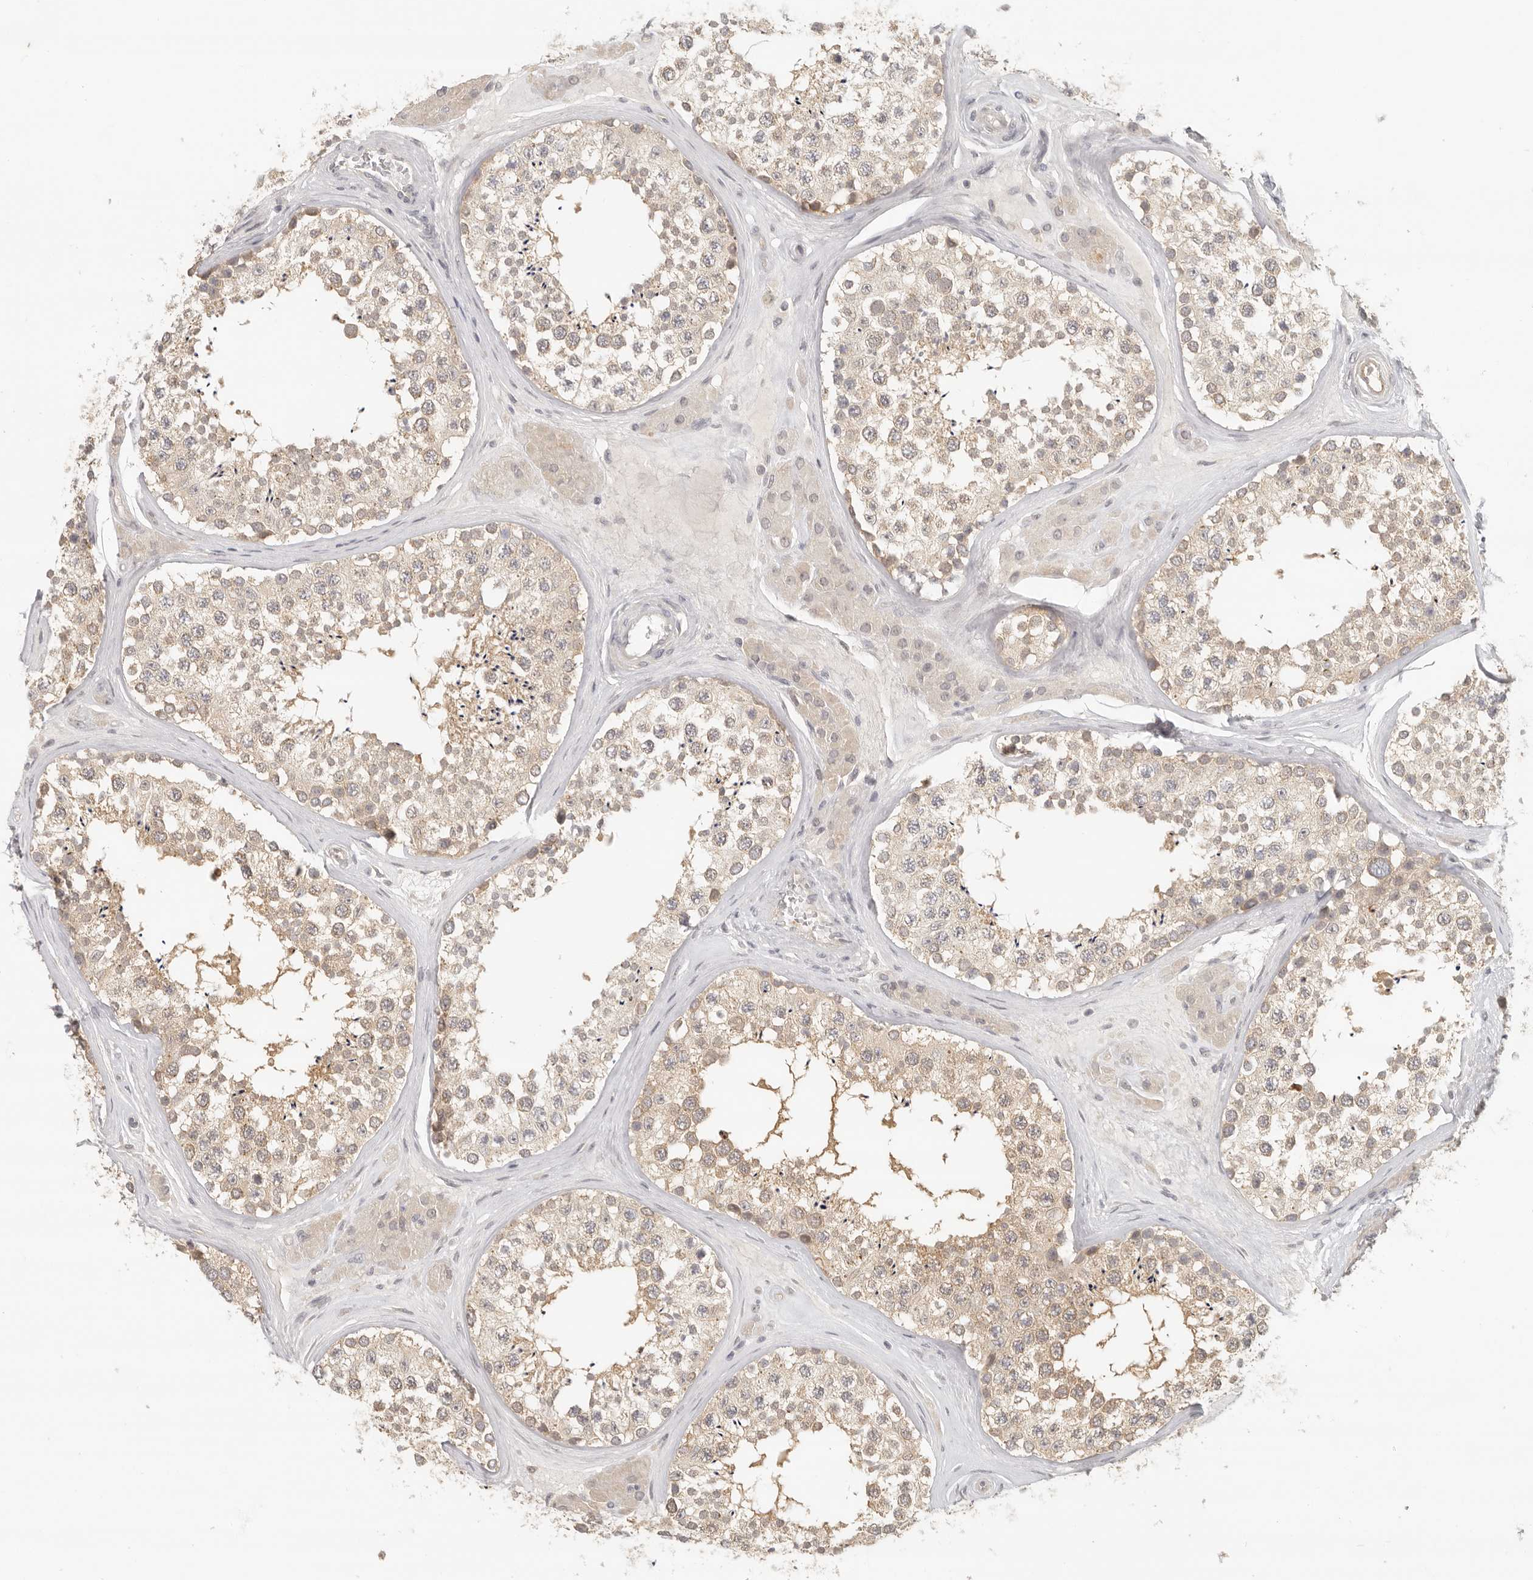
{"staining": {"intensity": "weak", "quantity": ">75%", "location": "cytoplasmic/membranous"}, "tissue": "testis", "cell_type": "Cells in seminiferous ducts", "image_type": "normal", "snomed": [{"axis": "morphology", "description": "Normal tissue, NOS"}, {"axis": "topography", "description": "Testis"}], "caption": "The image displays a brown stain indicating the presence of a protein in the cytoplasmic/membranous of cells in seminiferous ducts in testis. (IHC, brightfield microscopy, high magnification).", "gene": "AHDC1", "patient": {"sex": "male", "age": 46}}